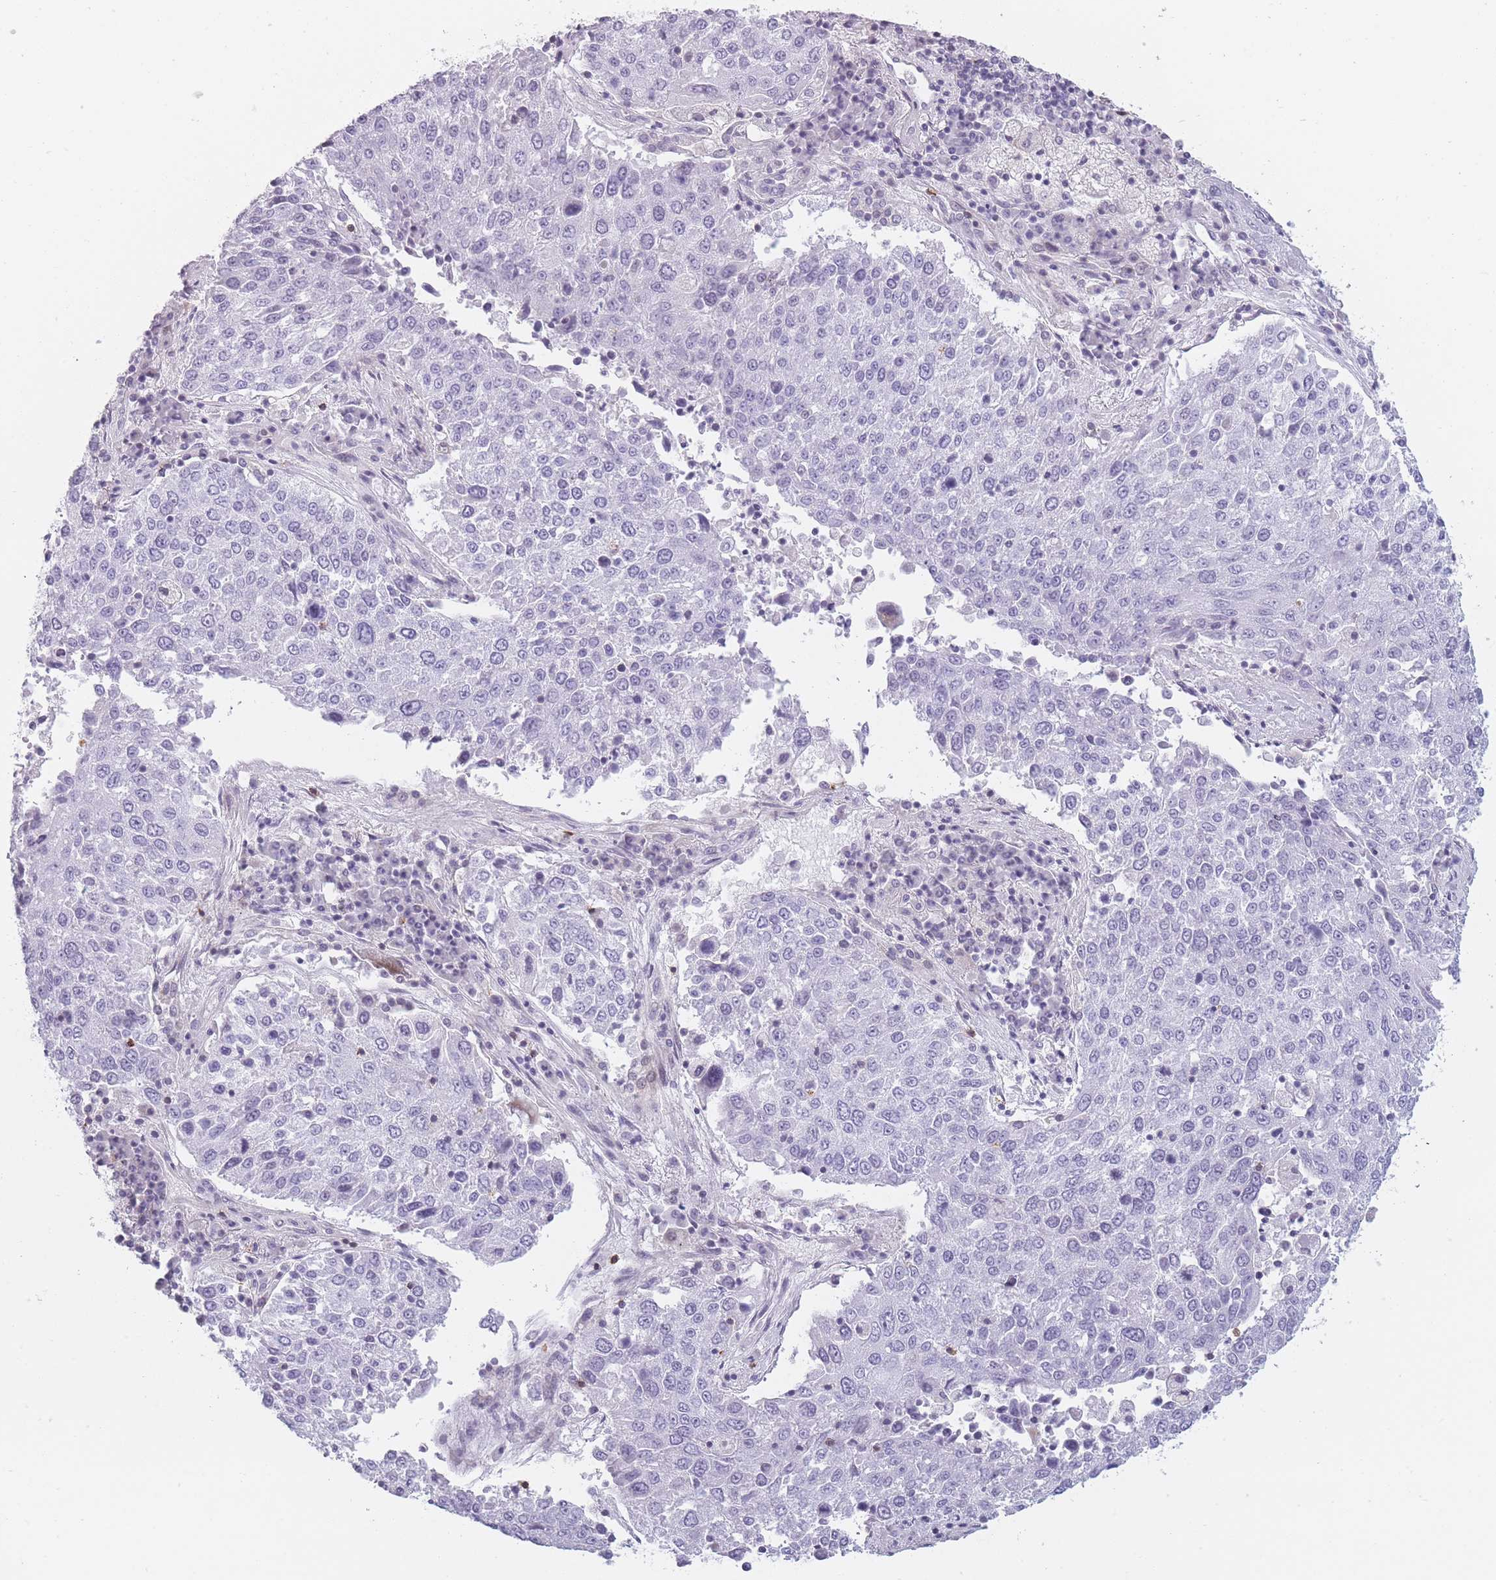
{"staining": {"intensity": "negative", "quantity": "none", "location": "none"}, "tissue": "lung cancer", "cell_type": "Tumor cells", "image_type": "cancer", "snomed": [{"axis": "morphology", "description": "Squamous cell carcinoma, NOS"}, {"axis": "topography", "description": "Lung"}], "caption": "High power microscopy histopathology image of an IHC photomicrograph of squamous cell carcinoma (lung), revealing no significant positivity in tumor cells. (DAB IHC with hematoxylin counter stain).", "gene": "GGT1", "patient": {"sex": "male", "age": 65}}